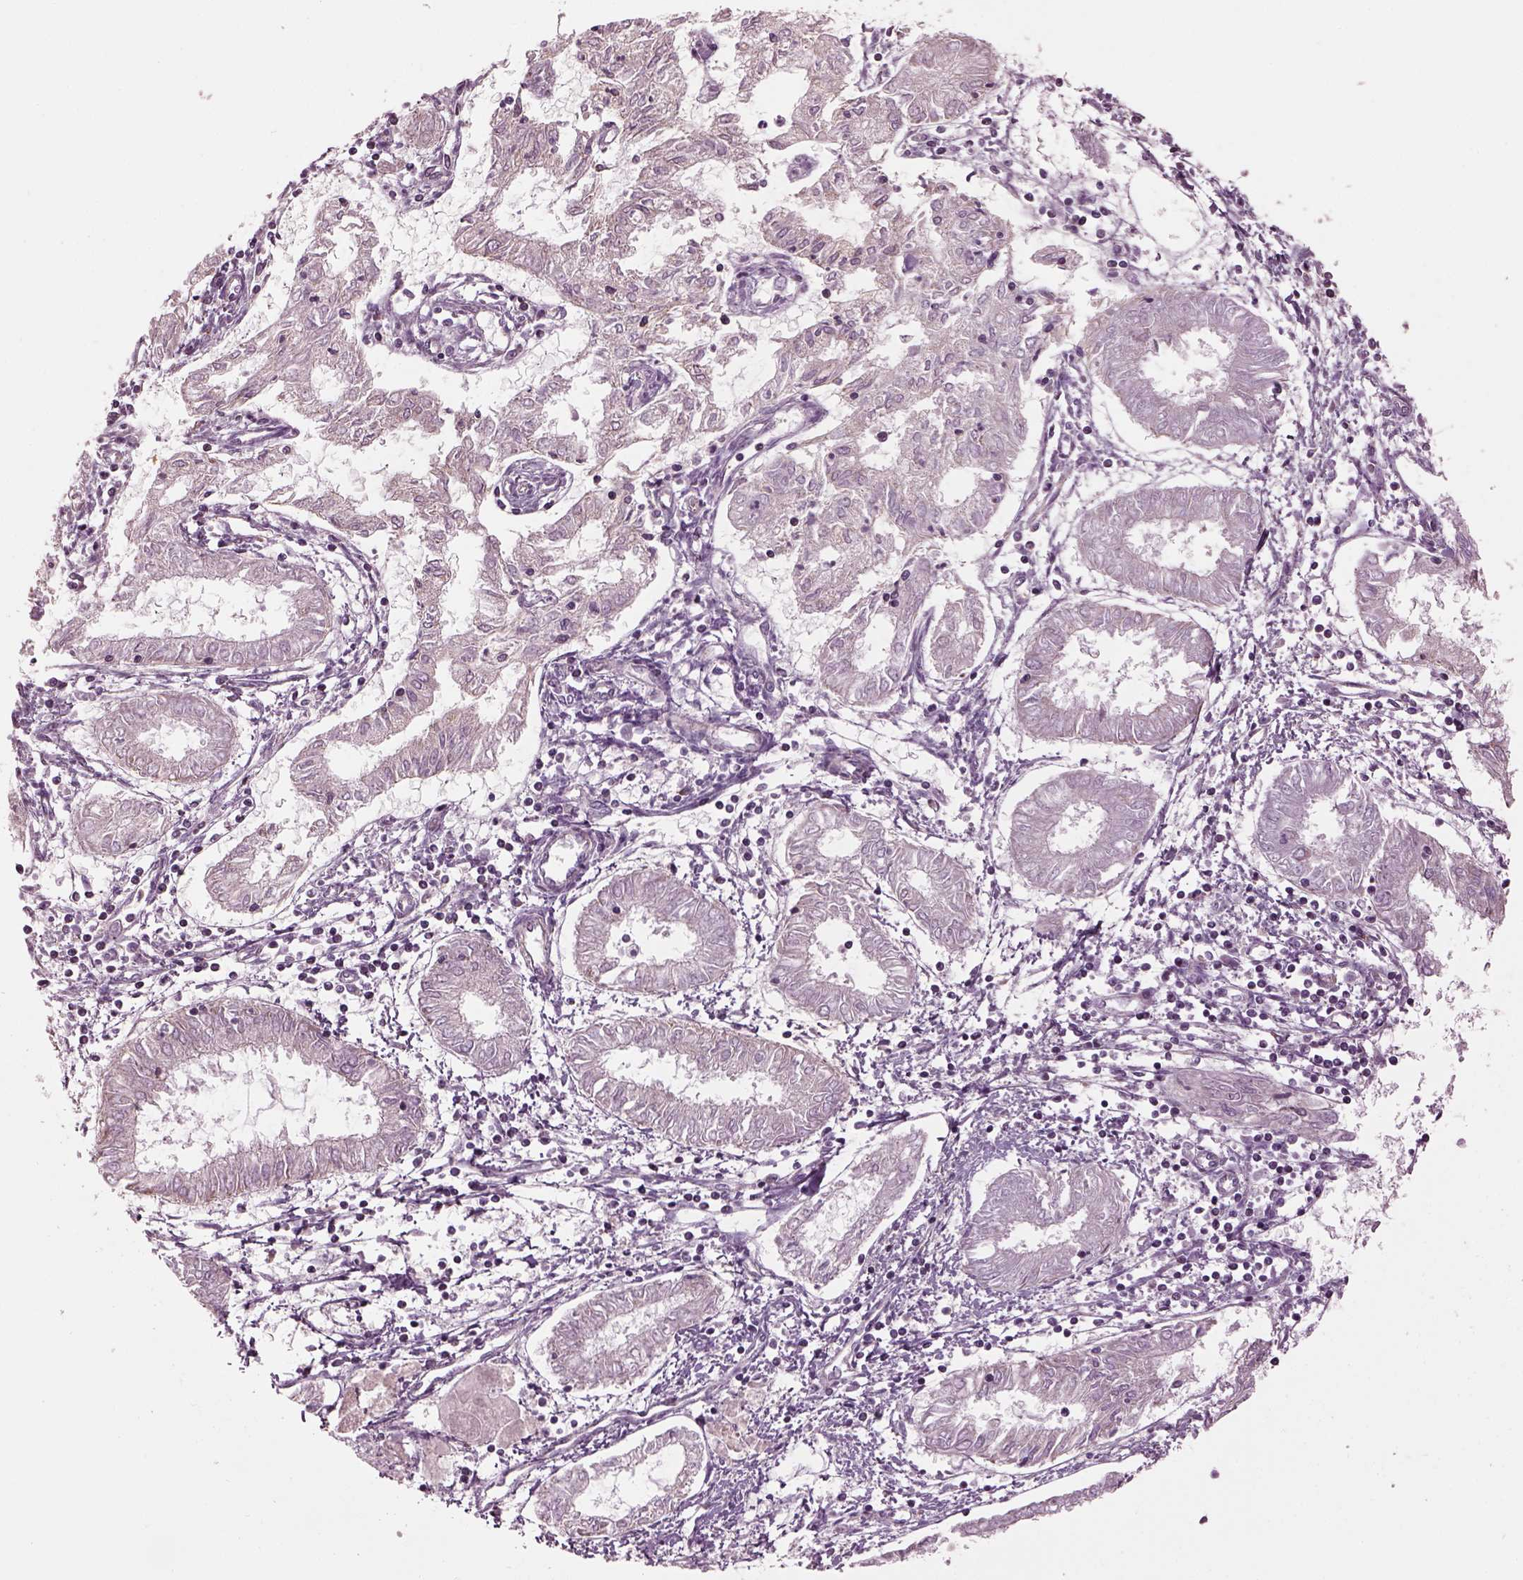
{"staining": {"intensity": "negative", "quantity": "none", "location": "none"}, "tissue": "endometrial cancer", "cell_type": "Tumor cells", "image_type": "cancer", "snomed": [{"axis": "morphology", "description": "Adenocarcinoma, NOS"}, {"axis": "topography", "description": "Endometrium"}], "caption": "Protein analysis of endometrial cancer shows no significant positivity in tumor cells.", "gene": "SPATA7", "patient": {"sex": "female", "age": 68}}